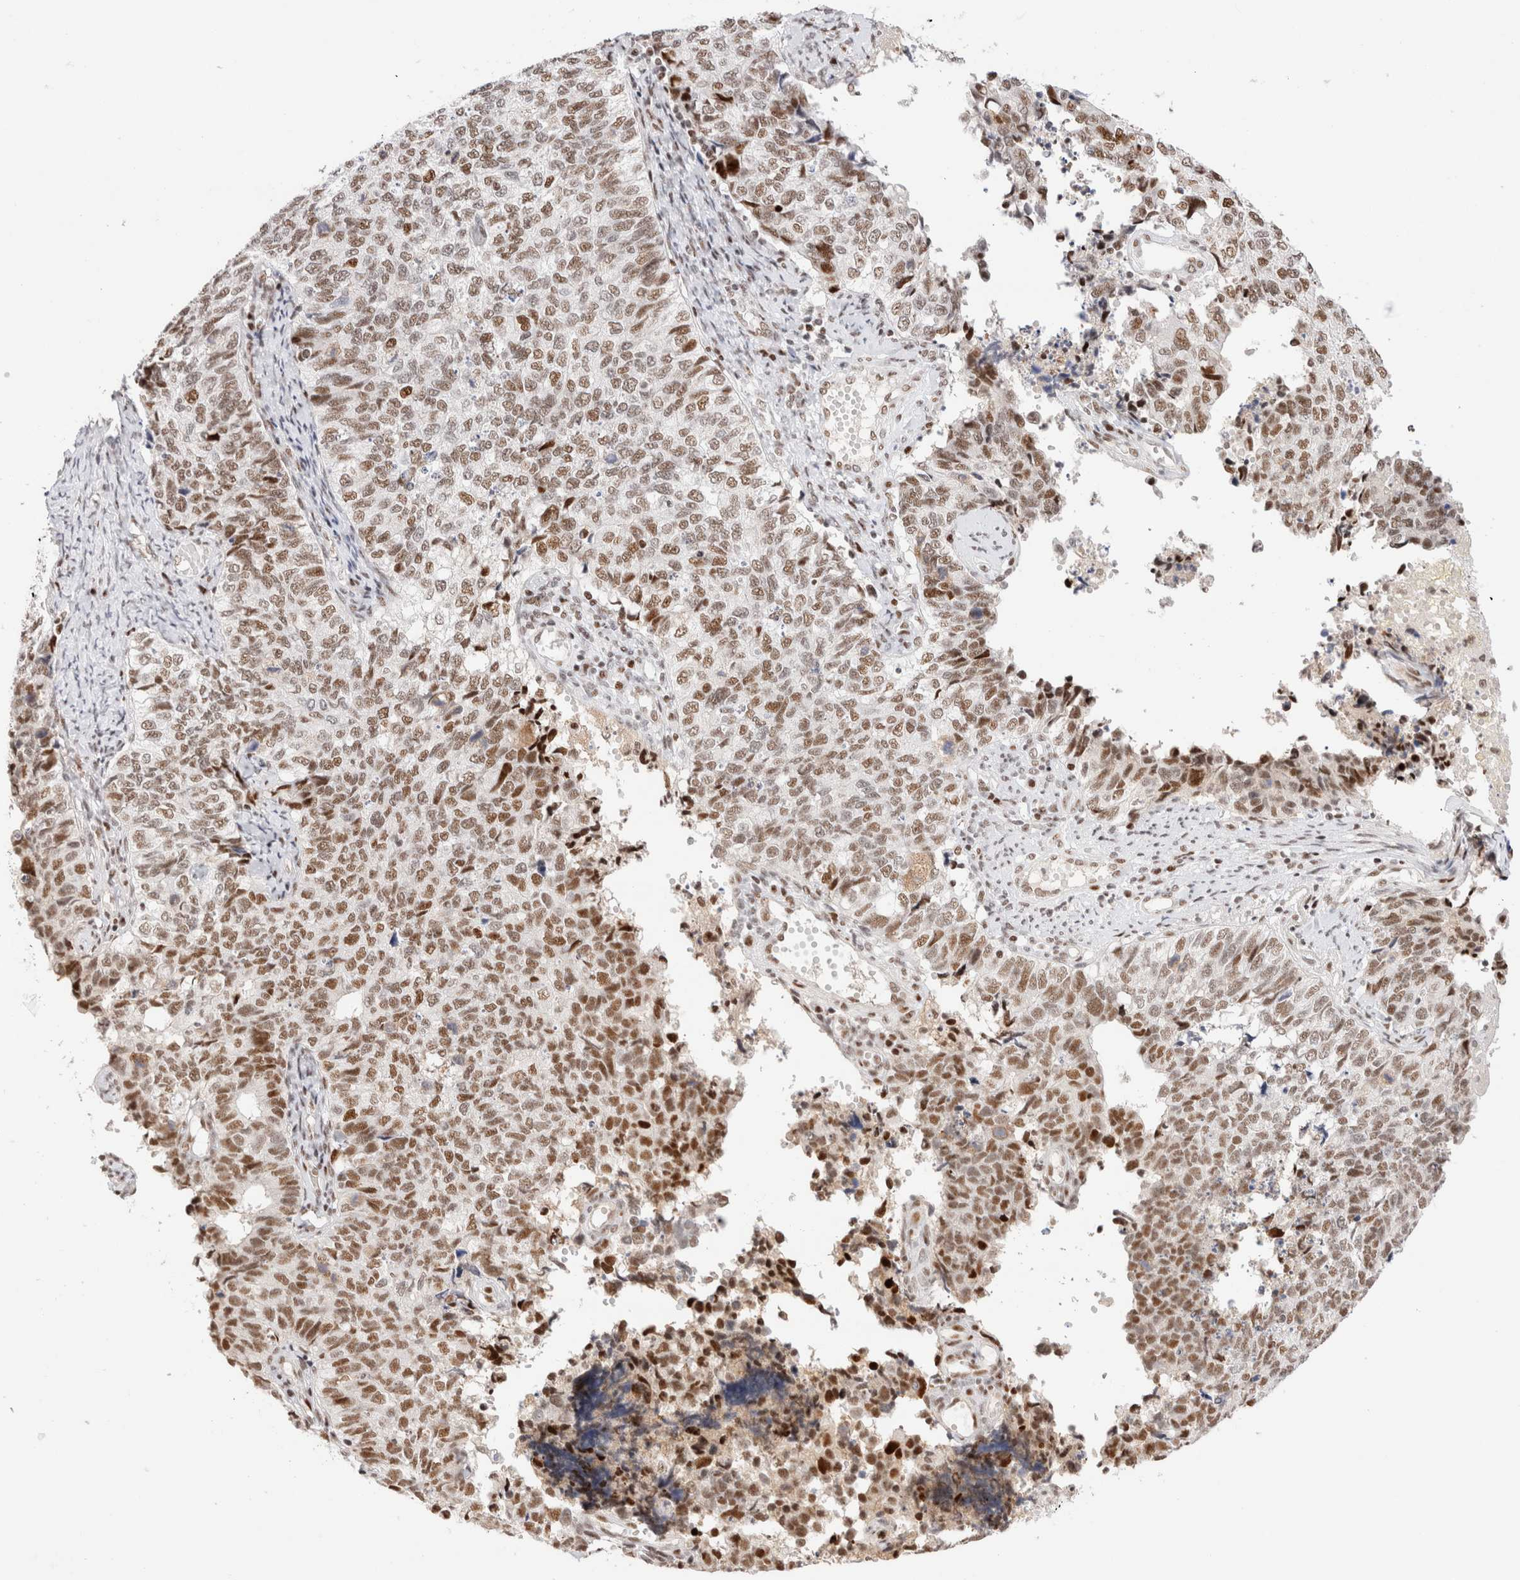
{"staining": {"intensity": "moderate", "quantity": ">75%", "location": "nuclear"}, "tissue": "cervical cancer", "cell_type": "Tumor cells", "image_type": "cancer", "snomed": [{"axis": "morphology", "description": "Squamous cell carcinoma, NOS"}, {"axis": "topography", "description": "Cervix"}], "caption": "There is medium levels of moderate nuclear staining in tumor cells of cervical squamous cell carcinoma, as demonstrated by immunohistochemical staining (brown color).", "gene": "ZNF282", "patient": {"sex": "female", "age": 63}}